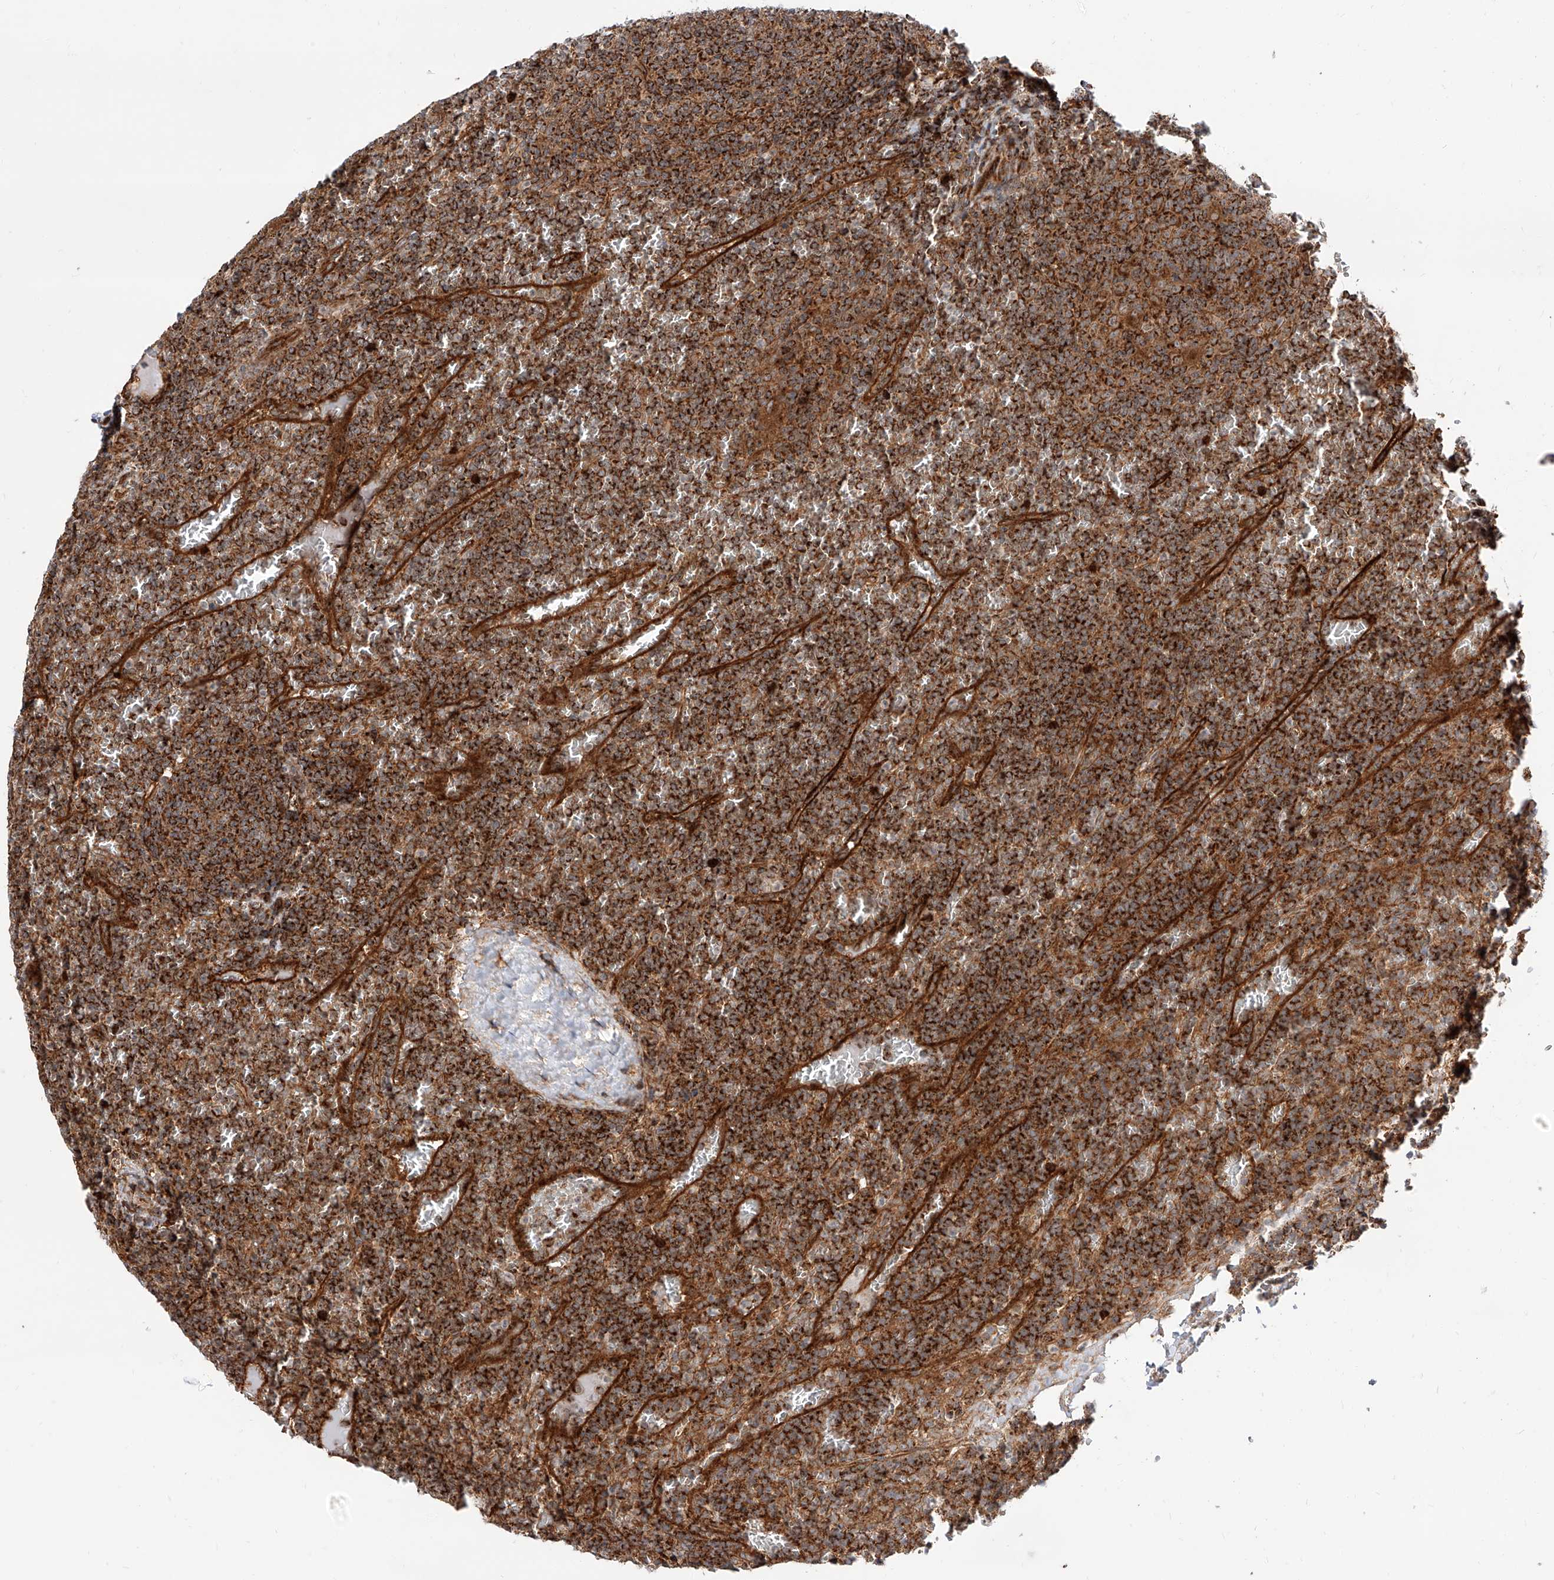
{"staining": {"intensity": "strong", "quantity": ">75%", "location": "cytoplasmic/membranous"}, "tissue": "lymphoma", "cell_type": "Tumor cells", "image_type": "cancer", "snomed": [{"axis": "morphology", "description": "Malignant lymphoma, non-Hodgkin's type, Low grade"}, {"axis": "topography", "description": "Spleen"}], "caption": "Human lymphoma stained for a protein (brown) displays strong cytoplasmic/membranous positive positivity in about >75% of tumor cells.", "gene": "ISCA2", "patient": {"sex": "female", "age": 19}}